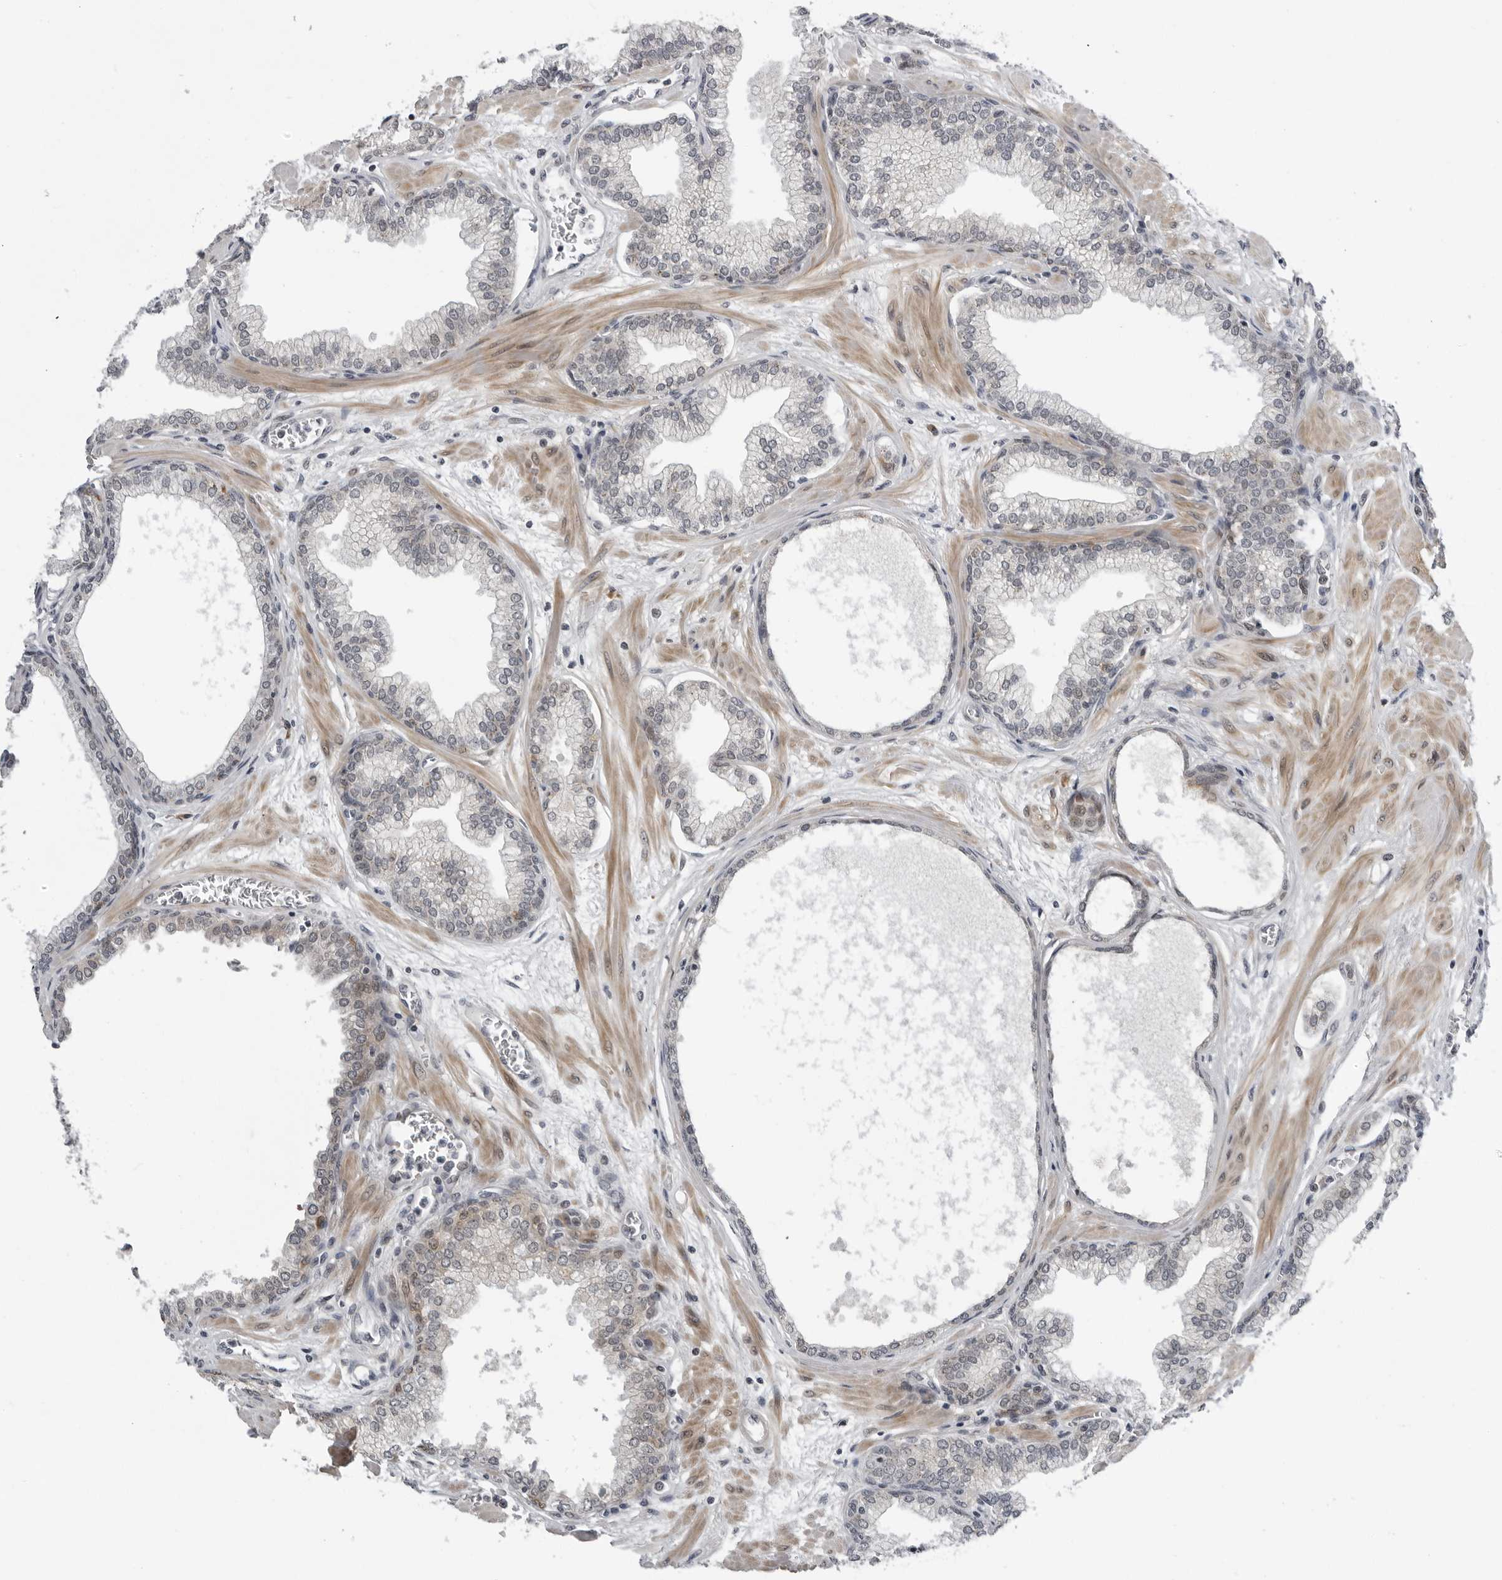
{"staining": {"intensity": "negative", "quantity": "none", "location": "none"}, "tissue": "prostate", "cell_type": "Glandular cells", "image_type": "normal", "snomed": [{"axis": "morphology", "description": "Normal tissue, NOS"}, {"axis": "morphology", "description": "Urothelial carcinoma, Low grade"}, {"axis": "topography", "description": "Urinary bladder"}, {"axis": "topography", "description": "Prostate"}], "caption": "This micrograph is of unremarkable prostate stained with IHC to label a protein in brown with the nuclei are counter-stained blue. There is no staining in glandular cells. (DAB (3,3'-diaminobenzidine) immunohistochemistry visualized using brightfield microscopy, high magnification).", "gene": "ALPK2", "patient": {"sex": "male", "age": 60}}